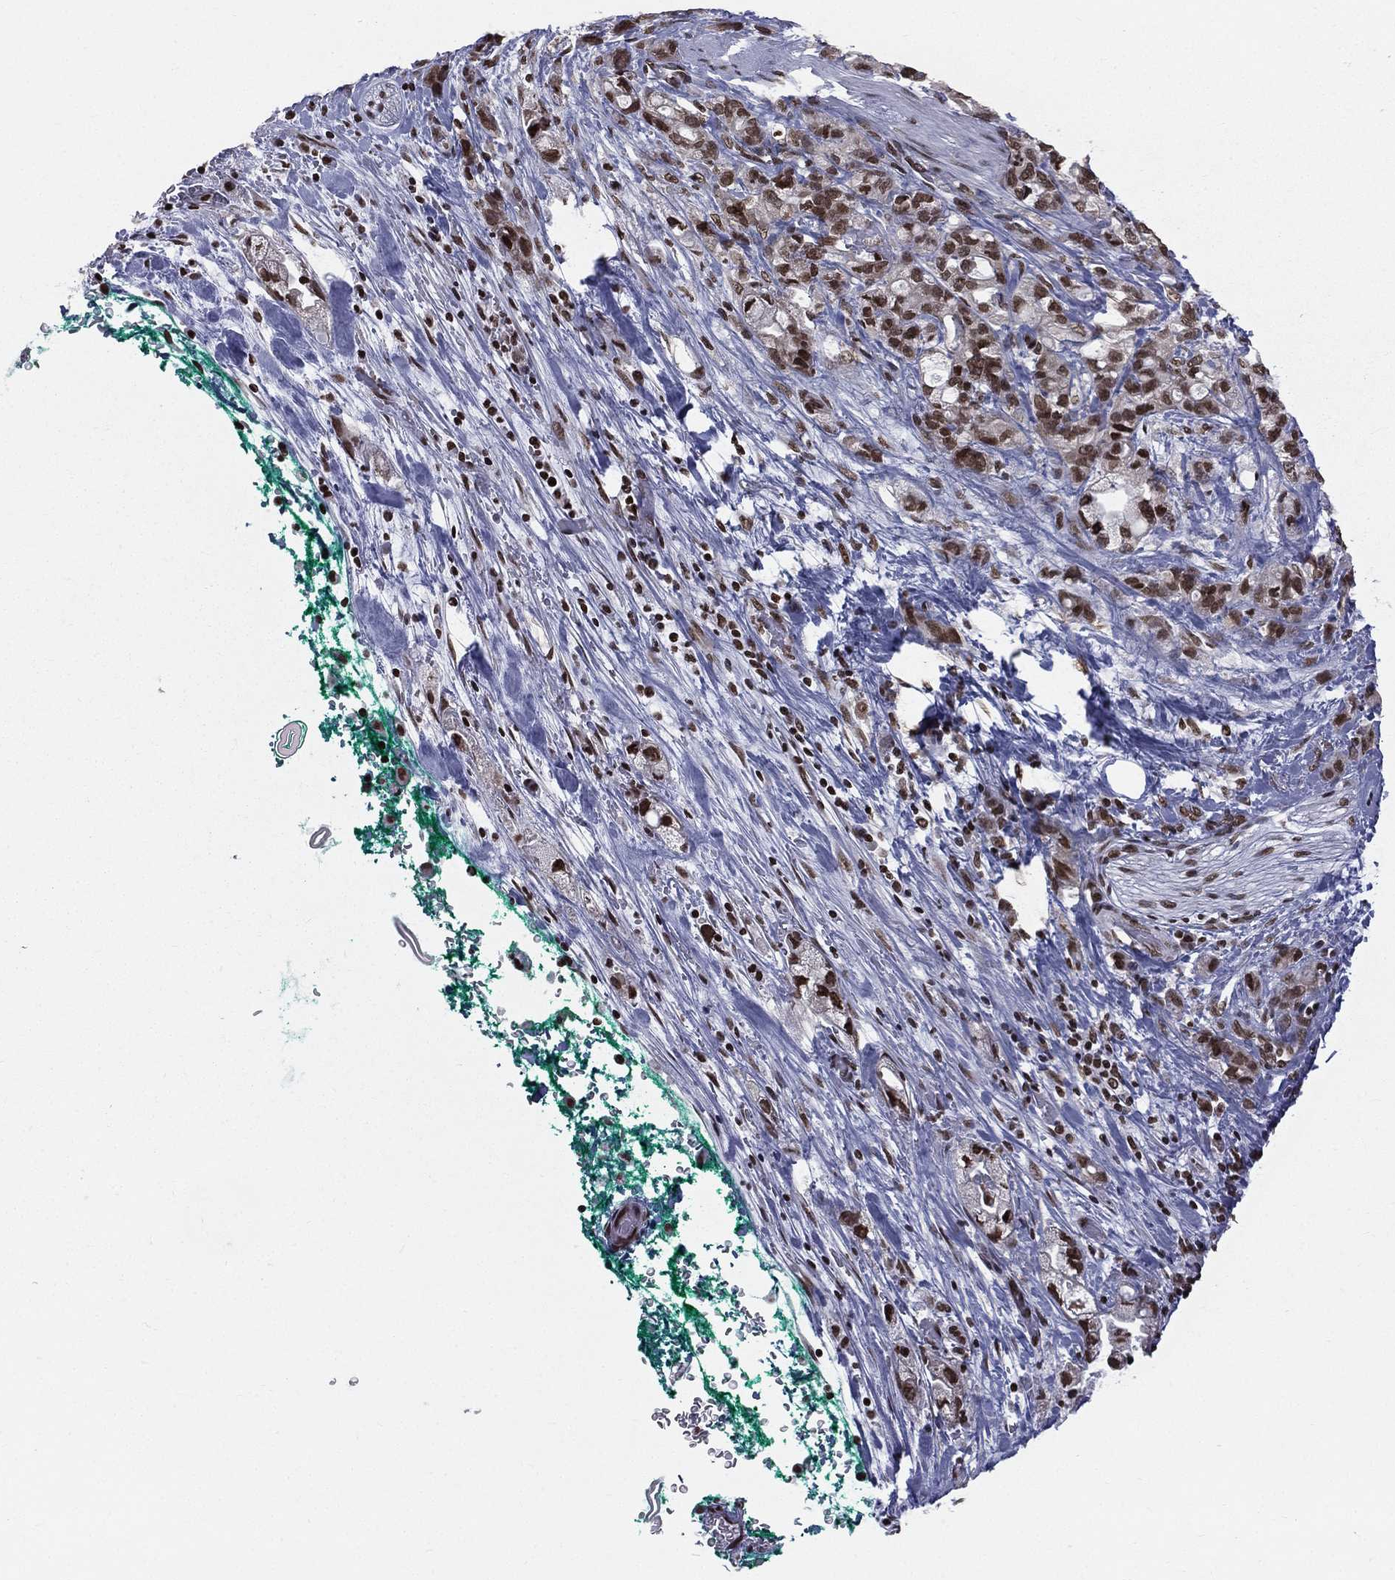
{"staining": {"intensity": "strong", "quantity": ">75%", "location": "nuclear"}, "tissue": "stomach cancer", "cell_type": "Tumor cells", "image_type": "cancer", "snomed": [{"axis": "morphology", "description": "Adenocarcinoma, NOS"}, {"axis": "topography", "description": "Stomach"}], "caption": "Immunohistochemistry staining of adenocarcinoma (stomach), which exhibits high levels of strong nuclear expression in approximately >75% of tumor cells indicating strong nuclear protein staining. The staining was performed using DAB (3,3'-diaminobenzidine) (brown) for protein detection and nuclei were counterstained in hematoxylin (blue).", "gene": "RFX7", "patient": {"sex": "male", "age": 63}}